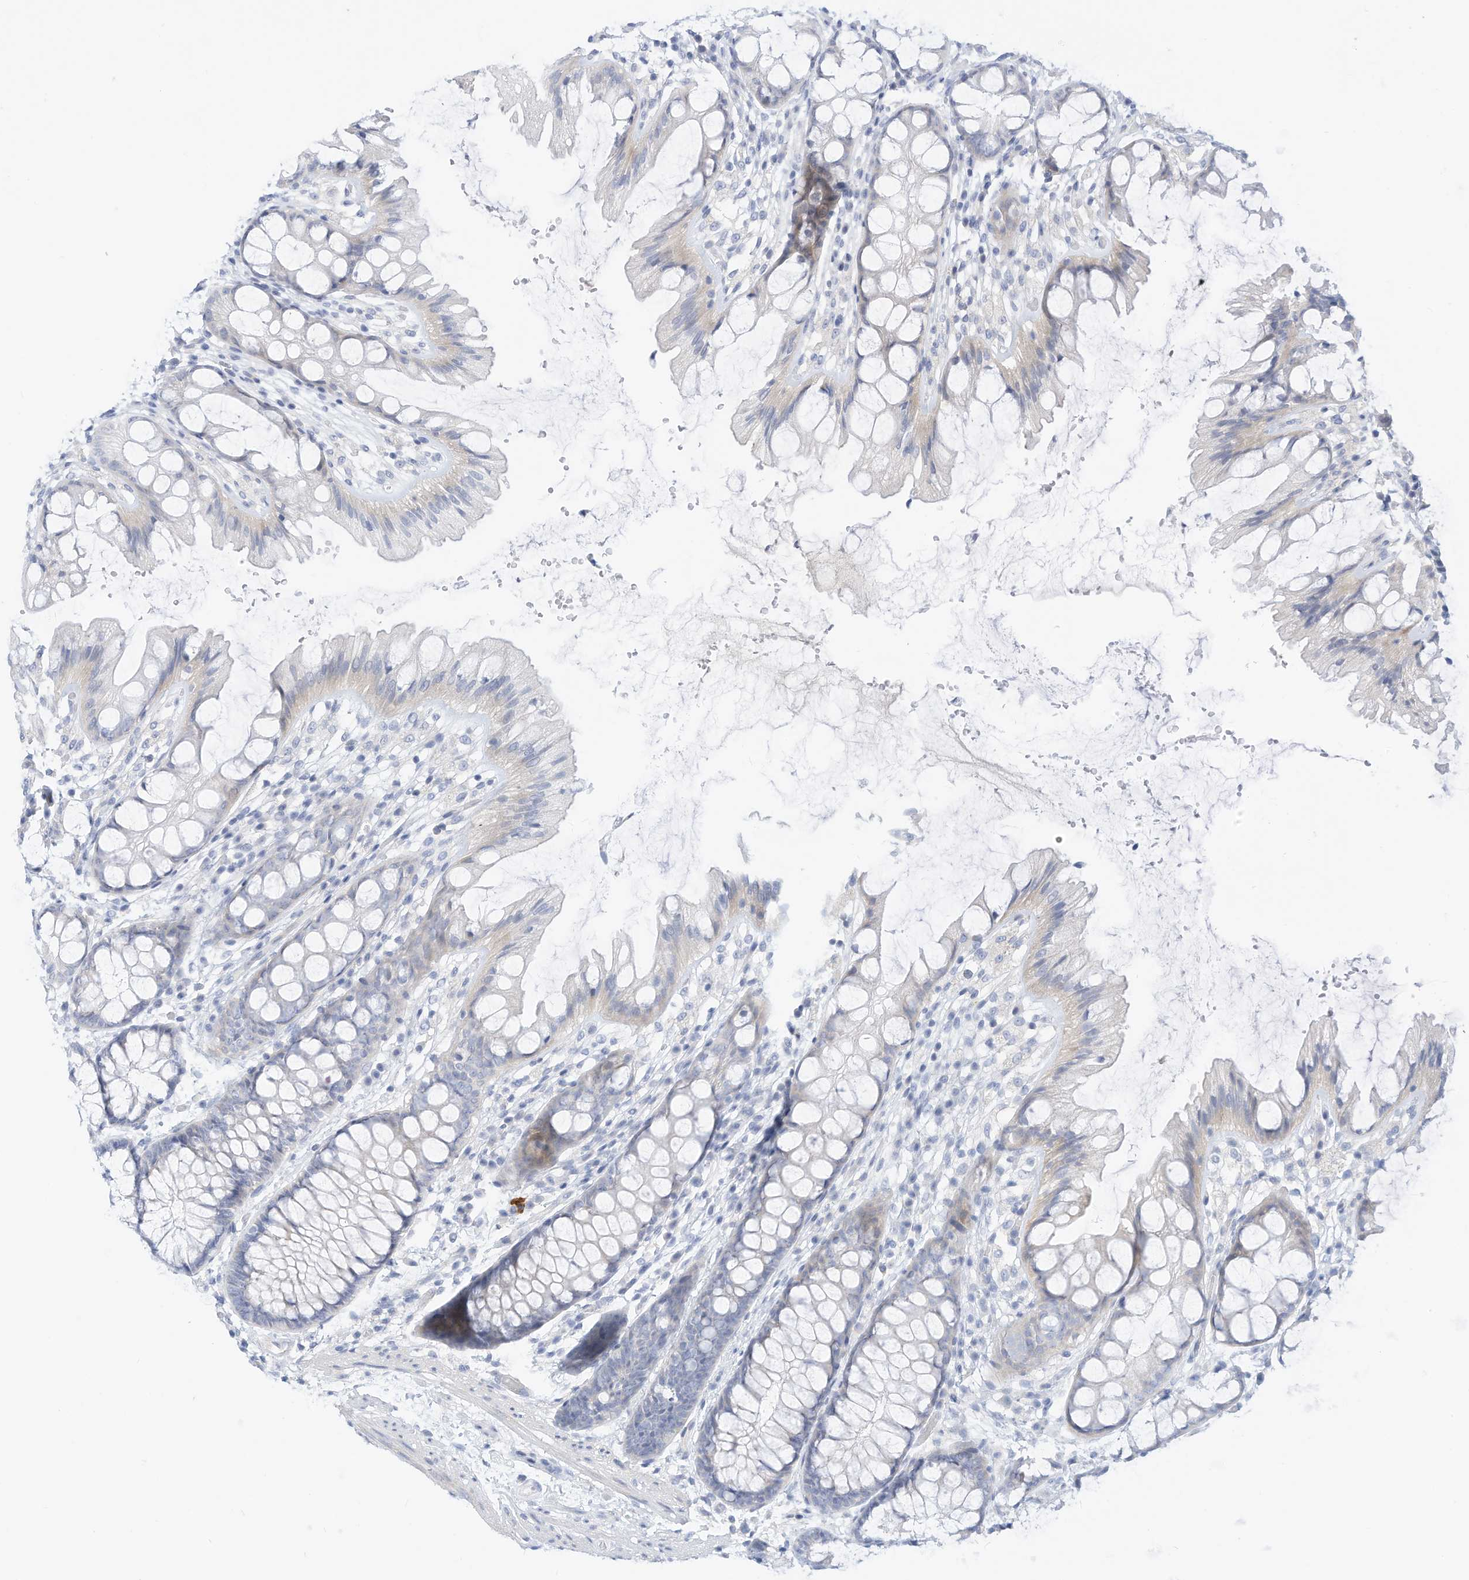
{"staining": {"intensity": "negative", "quantity": "none", "location": "none"}, "tissue": "colon", "cell_type": "Endothelial cells", "image_type": "normal", "snomed": [{"axis": "morphology", "description": "Normal tissue, NOS"}, {"axis": "topography", "description": "Colon"}], "caption": "Endothelial cells show no significant protein staining in normal colon. Nuclei are stained in blue.", "gene": "SPOCD1", "patient": {"sex": "male", "age": 47}}